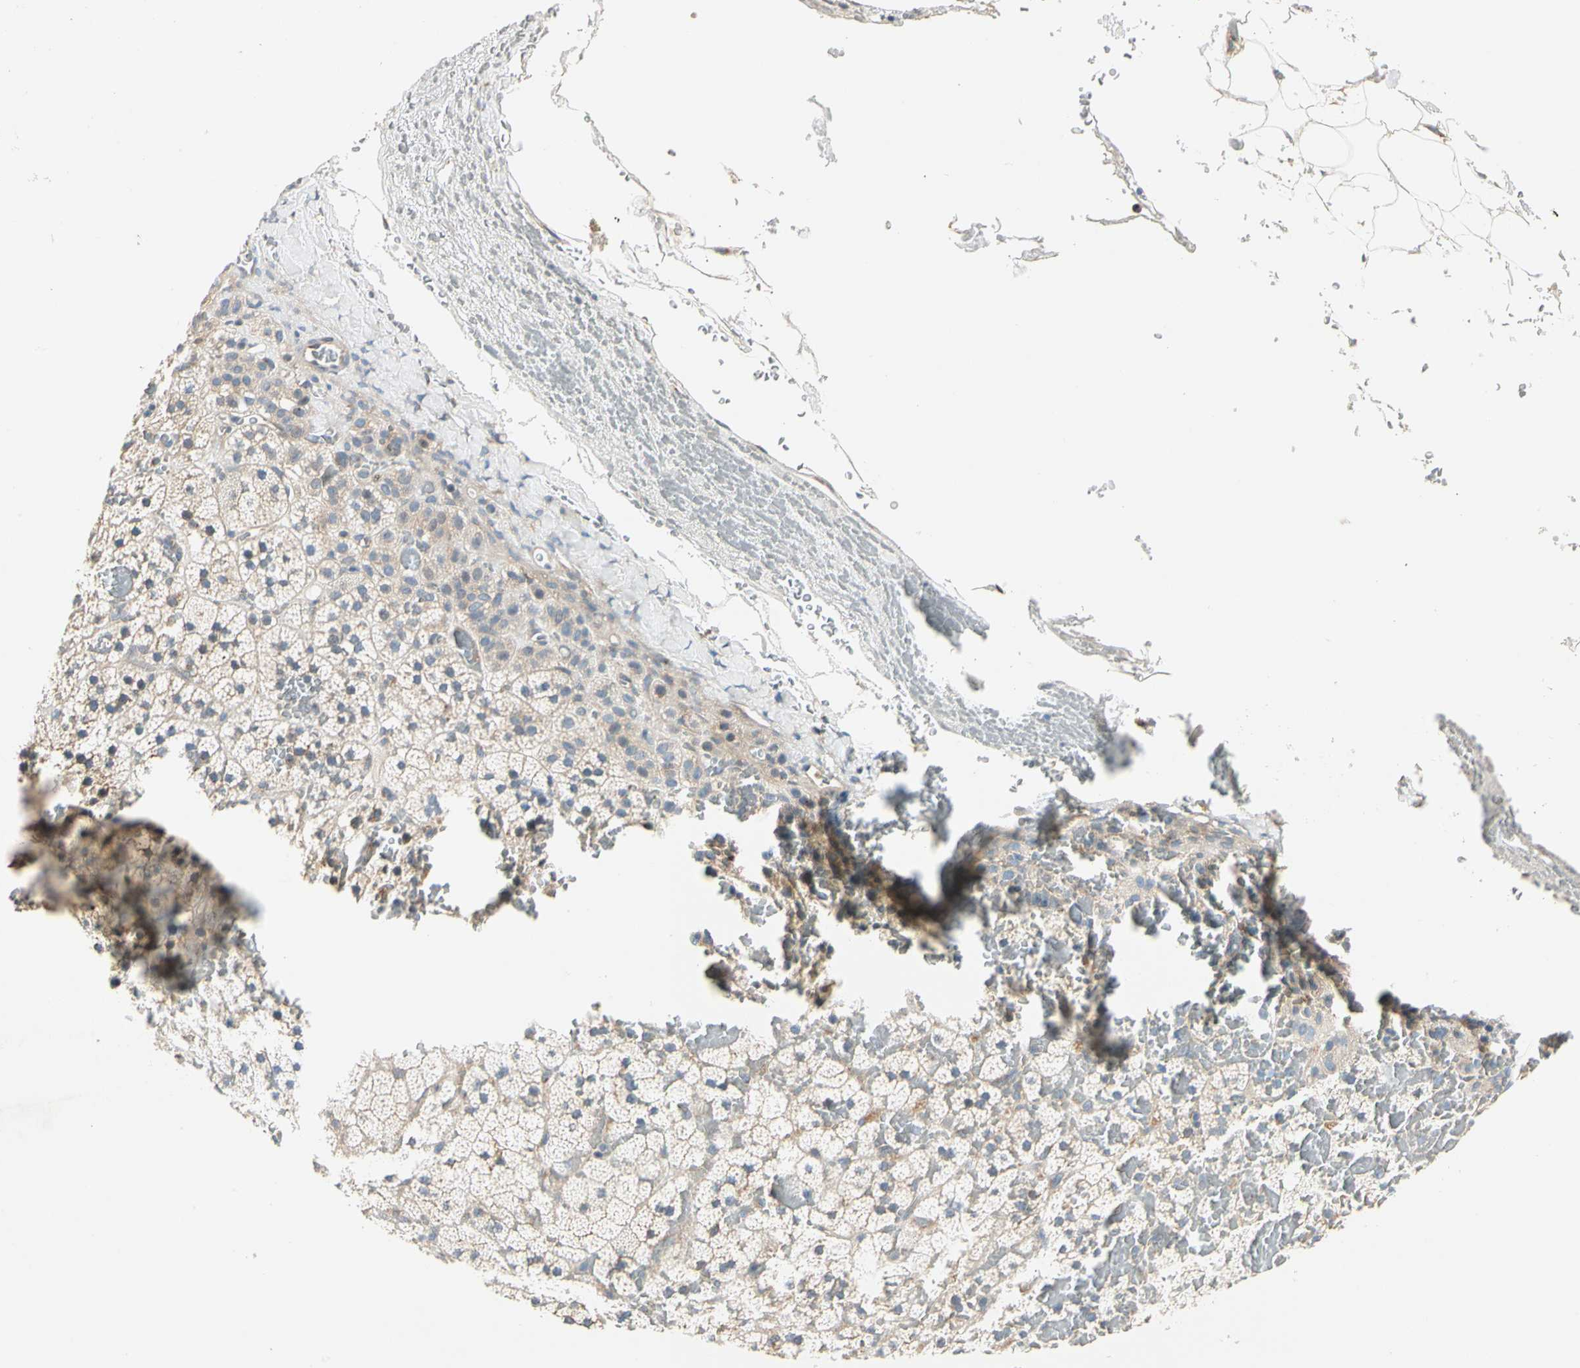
{"staining": {"intensity": "moderate", "quantity": "<25%", "location": "cytoplasmic/membranous"}, "tissue": "adrenal gland", "cell_type": "Glandular cells", "image_type": "normal", "snomed": [{"axis": "morphology", "description": "Normal tissue, NOS"}, {"axis": "topography", "description": "Adrenal gland"}], "caption": "Protein staining of unremarkable adrenal gland shows moderate cytoplasmic/membranous positivity in about <25% of glandular cells. The staining was performed using DAB to visualize the protein expression in brown, while the nuclei were stained in blue with hematoxylin (Magnification: 20x).", "gene": "ROCK2", "patient": {"sex": "male", "age": 35}}